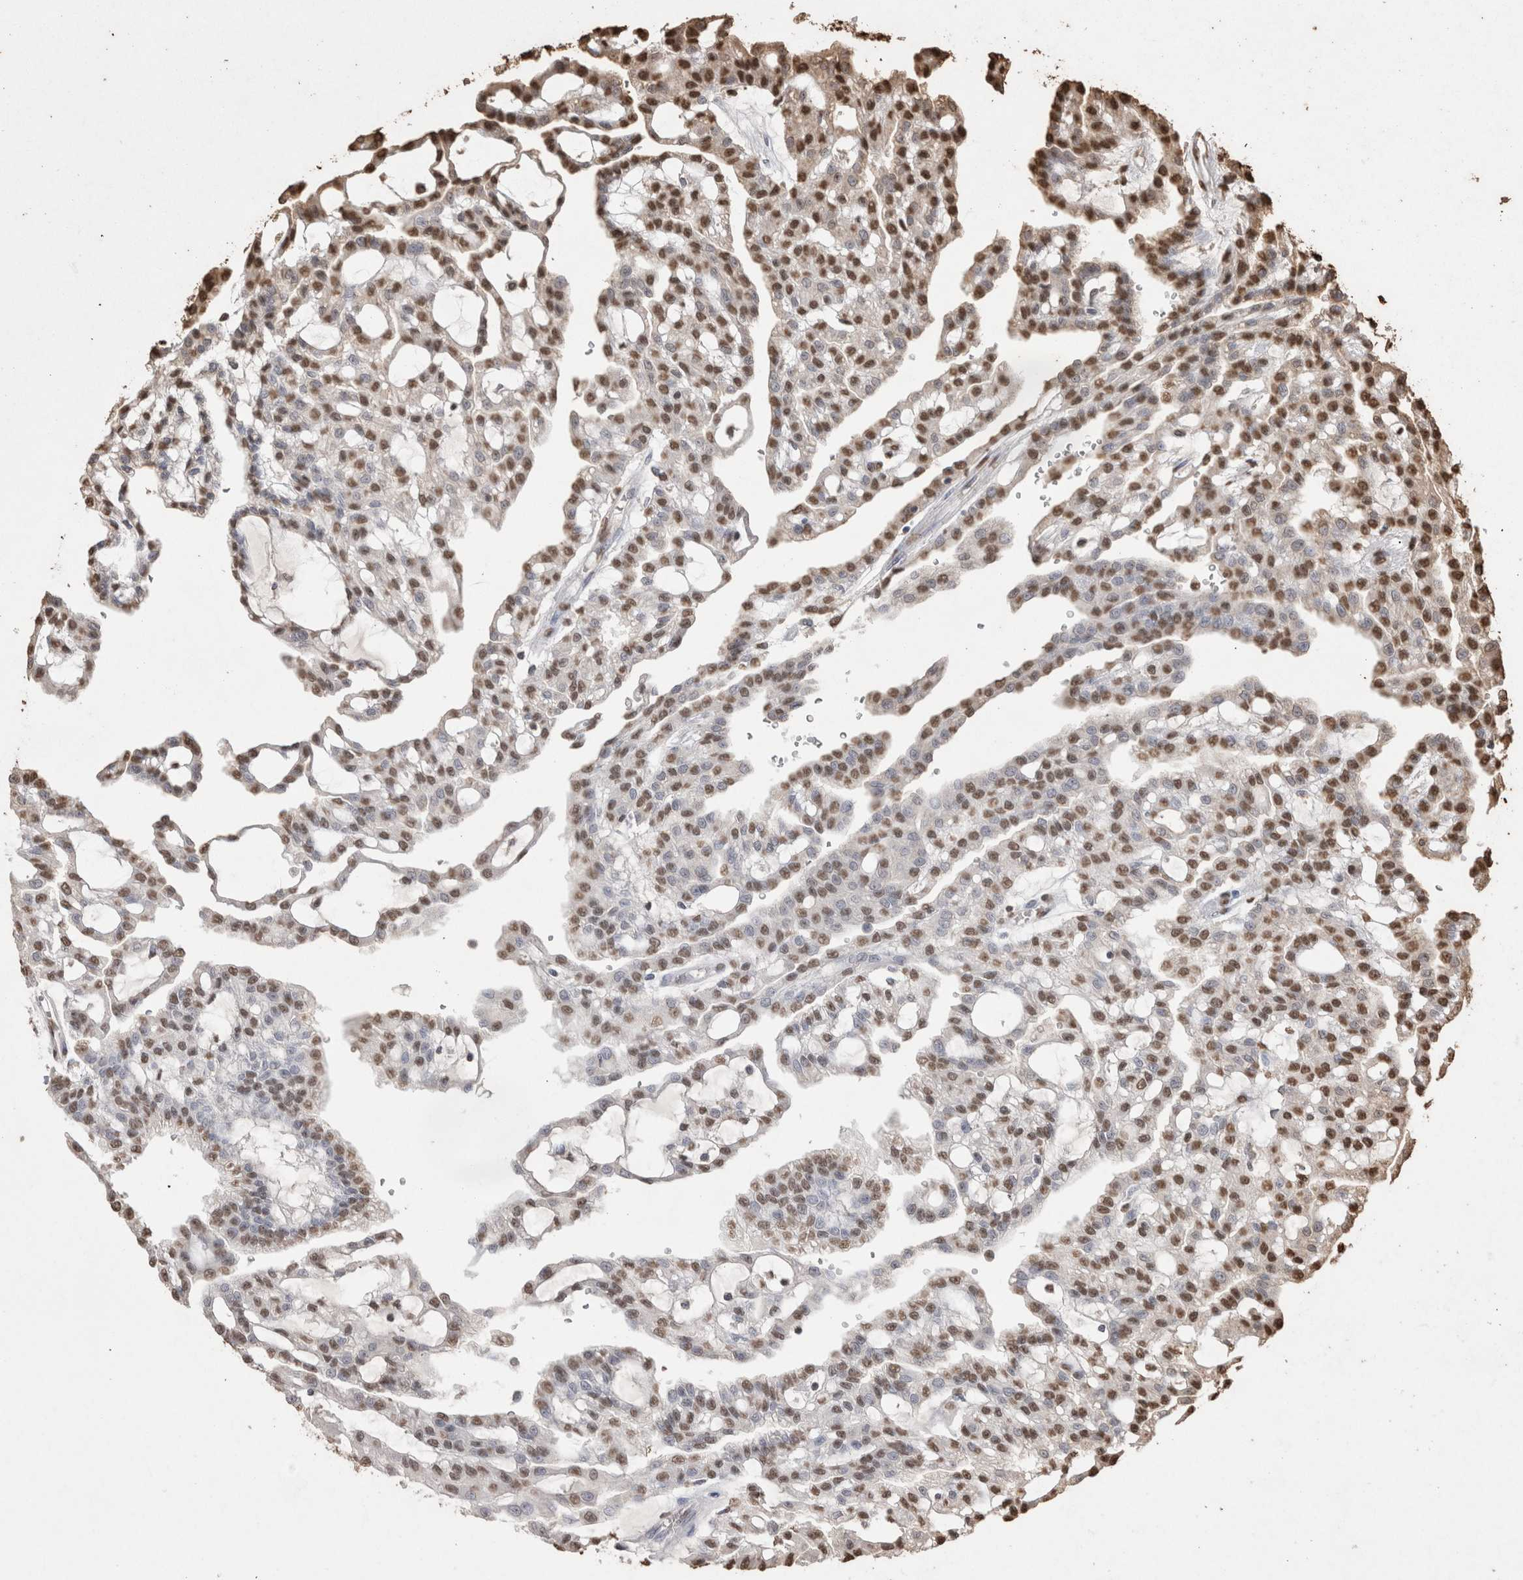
{"staining": {"intensity": "moderate", "quantity": ">75%", "location": "nuclear"}, "tissue": "renal cancer", "cell_type": "Tumor cells", "image_type": "cancer", "snomed": [{"axis": "morphology", "description": "Adenocarcinoma, NOS"}, {"axis": "topography", "description": "Kidney"}], "caption": "Protein staining of renal cancer (adenocarcinoma) tissue displays moderate nuclear staining in about >75% of tumor cells. (DAB IHC with brightfield microscopy, high magnification).", "gene": "POU5F1", "patient": {"sex": "male", "age": 63}}